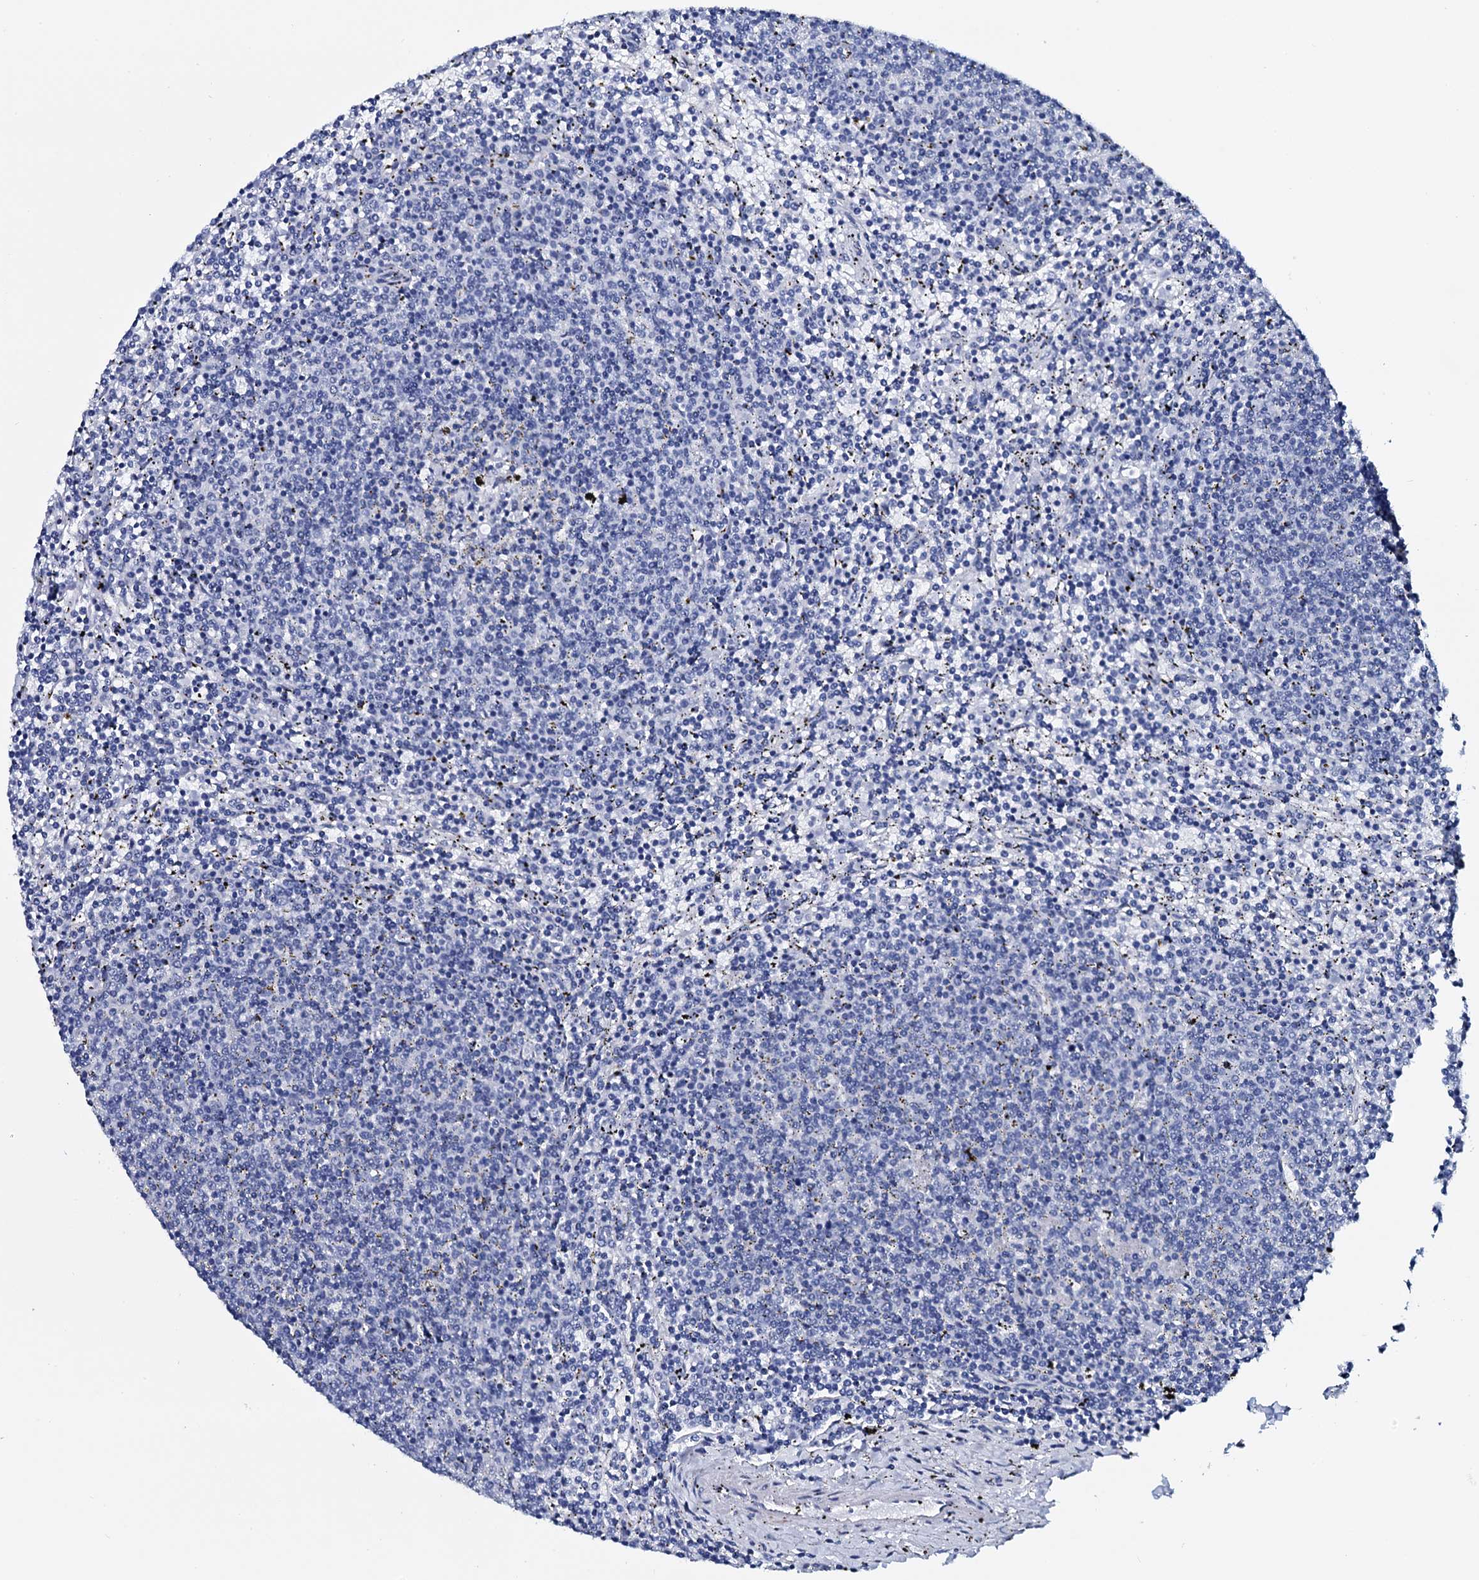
{"staining": {"intensity": "negative", "quantity": "none", "location": "none"}, "tissue": "lymphoma", "cell_type": "Tumor cells", "image_type": "cancer", "snomed": [{"axis": "morphology", "description": "Malignant lymphoma, non-Hodgkin's type, Low grade"}, {"axis": "topography", "description": "Spleen"}], "caption": "Immunohistochemistry image of lymphoma stained for a protein (brown), which exhibits no expression in tumor cells. The staining was performed using DAB to visualize the protein expression in brown, while the nuclei were stained in blue with hematoxylin (Magnification: 20x).", "gene": "GYS2", "patient": {"sex": "female", "age": 50}}